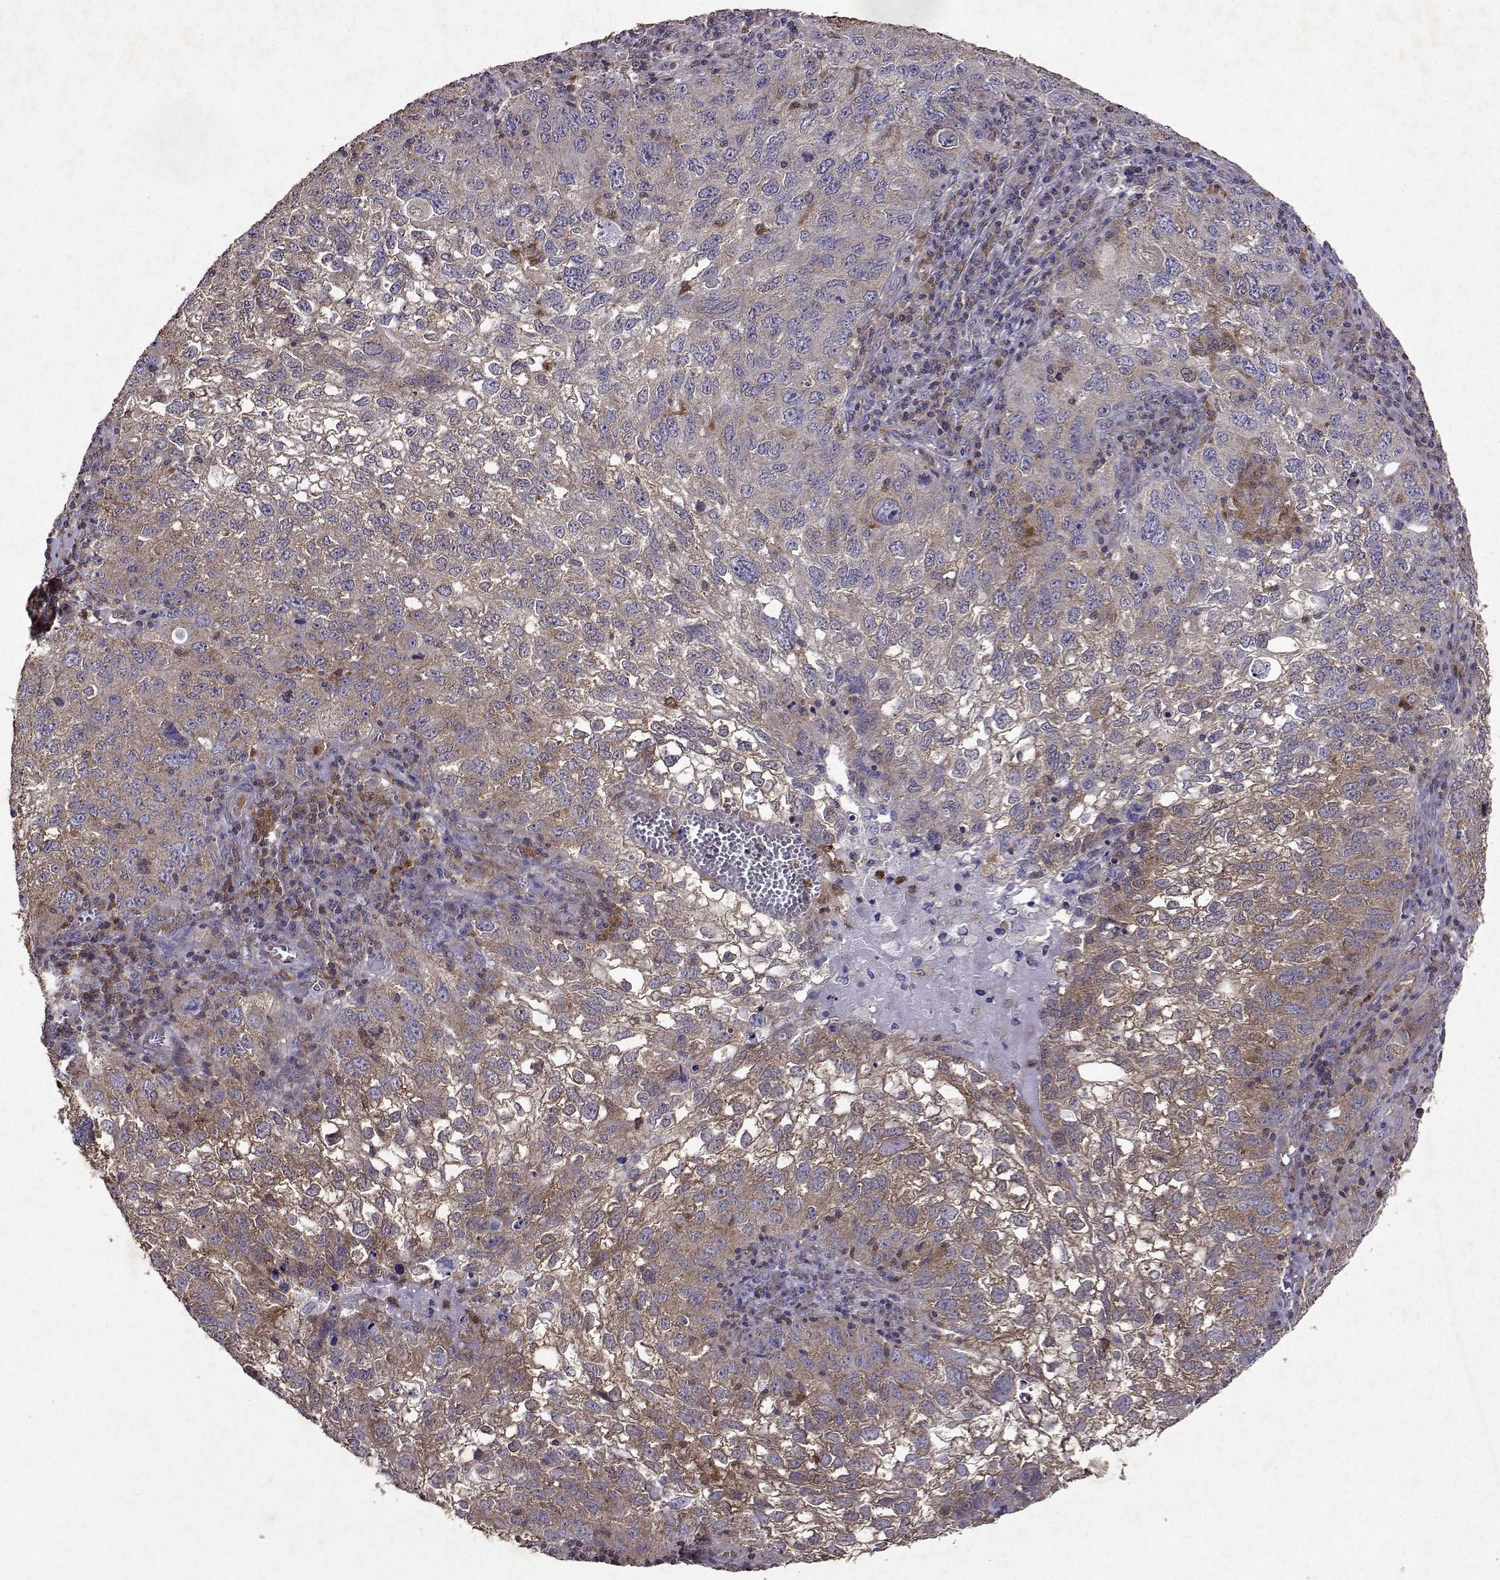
{"staining": {"intensity": "weak", "quantity": "25%-75%", "location": "cytoplasmic/membranous"}, "tissue": "cervical cancer", "cell_type": "Tumor cells", "image_type": "cancer", "snomed": [{"axis": "morphology", "description": "Squamous cell carcinoma, NOS"}, {"axis": "topography", "description": "Cervix"}], "caption": "The immunohistochemical stain highlights weak cytoplasmic/membranous positivity in tumor cells of cervical cancer tissue. (DAB = brown stain, brightfield microscopy at high magnification).", "gene": "APAF1", "patient": {"sex": "female", "age": 55}}